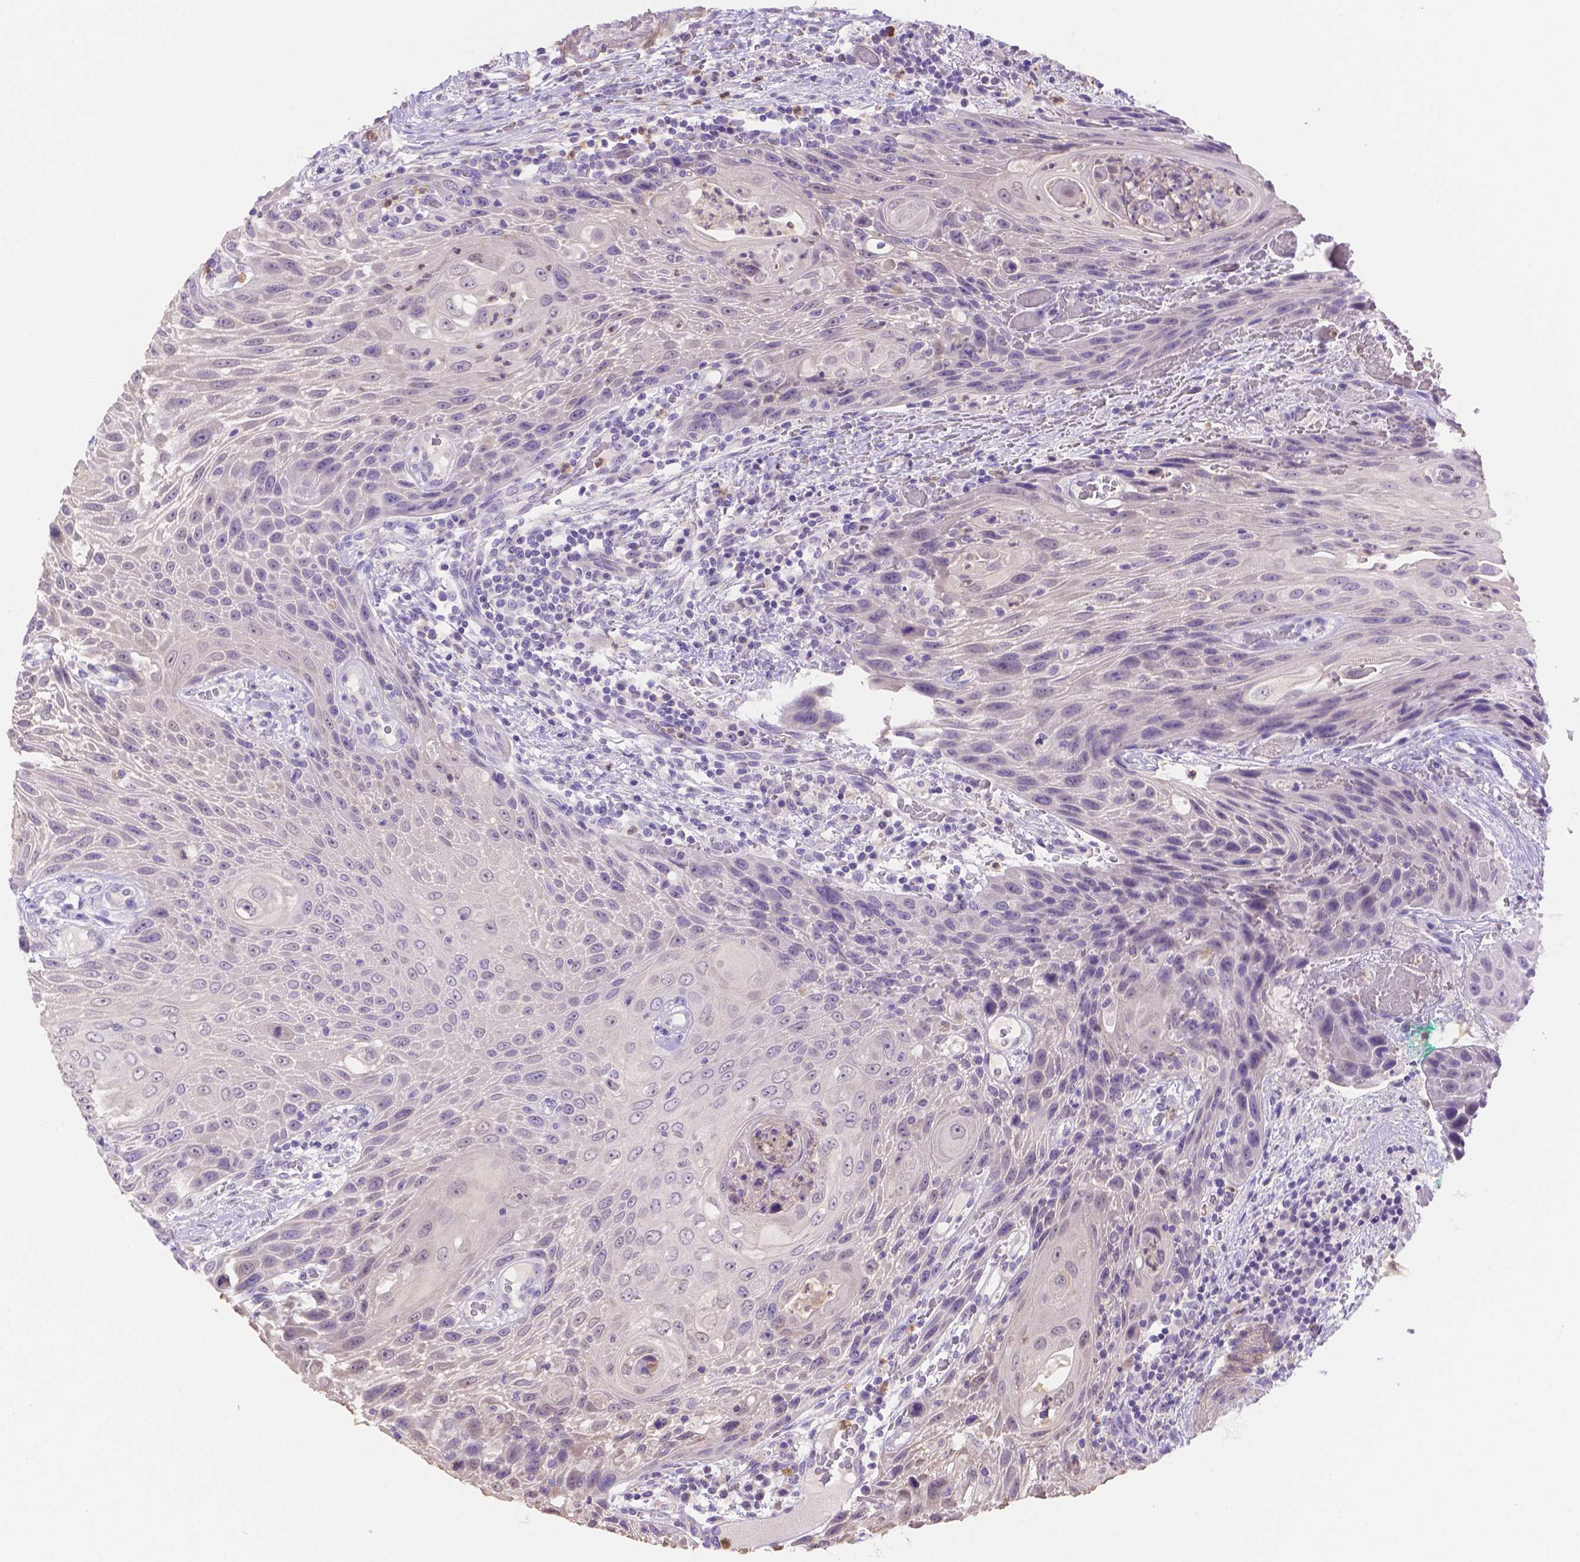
{"staining": {"intensity": "negative", "quantity": "none", "location": "none"}, "tissue": "head and neck cancer", "cell_type": "Tumor cells", "image_type": "cancer", "snomed": [{"axis": "morphology", "description": "Squamous cell carcinoma, NOS"}, {"axis": "topography", "description": "Head-Neck"}], "caption": "Tumor cells are negative for protein expression in human head and neck squamous cell carcinoma.", "gene": "NXPE2", "patient": {"sex": "male", "age": 69}}